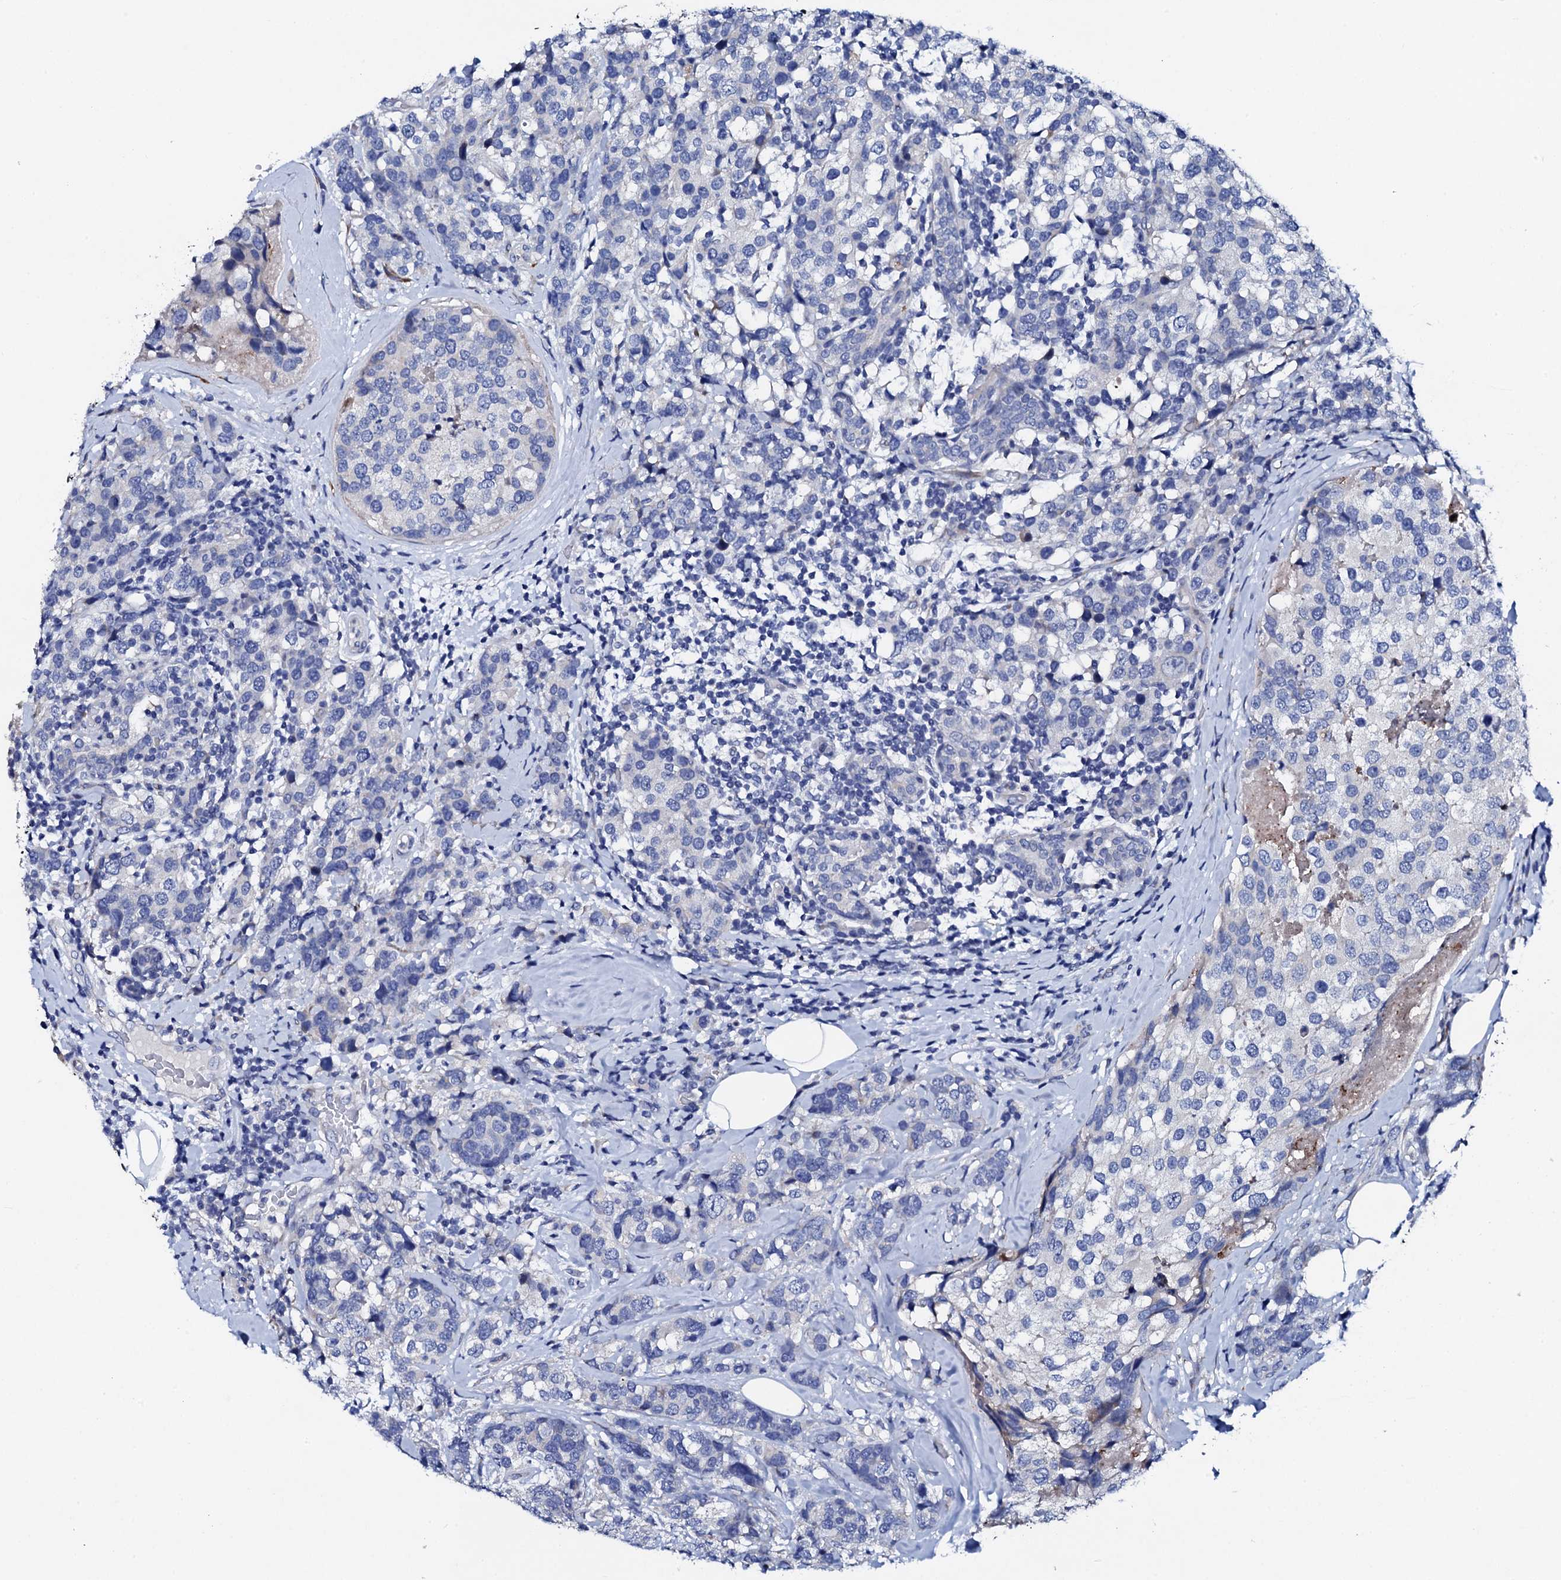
{"staining": {"intensity": "negative", "quantity": "none", "location": "none"}, "tissue": "breast cancer", "cell_type": "Tumor cells", "image_type": "cancer", "snomed": [{"axis": "morphology", "description": "Lobular carcinoma"}, {"axis": "topography", "description": "Breast"}], "caption": "IHC histopathology image of human breast lobular carcinoma stained for a protein (brown), which reveals no staining in tumor cells.", "gene": "TRDN", "patient": {"sex": "female", "age": 59}}